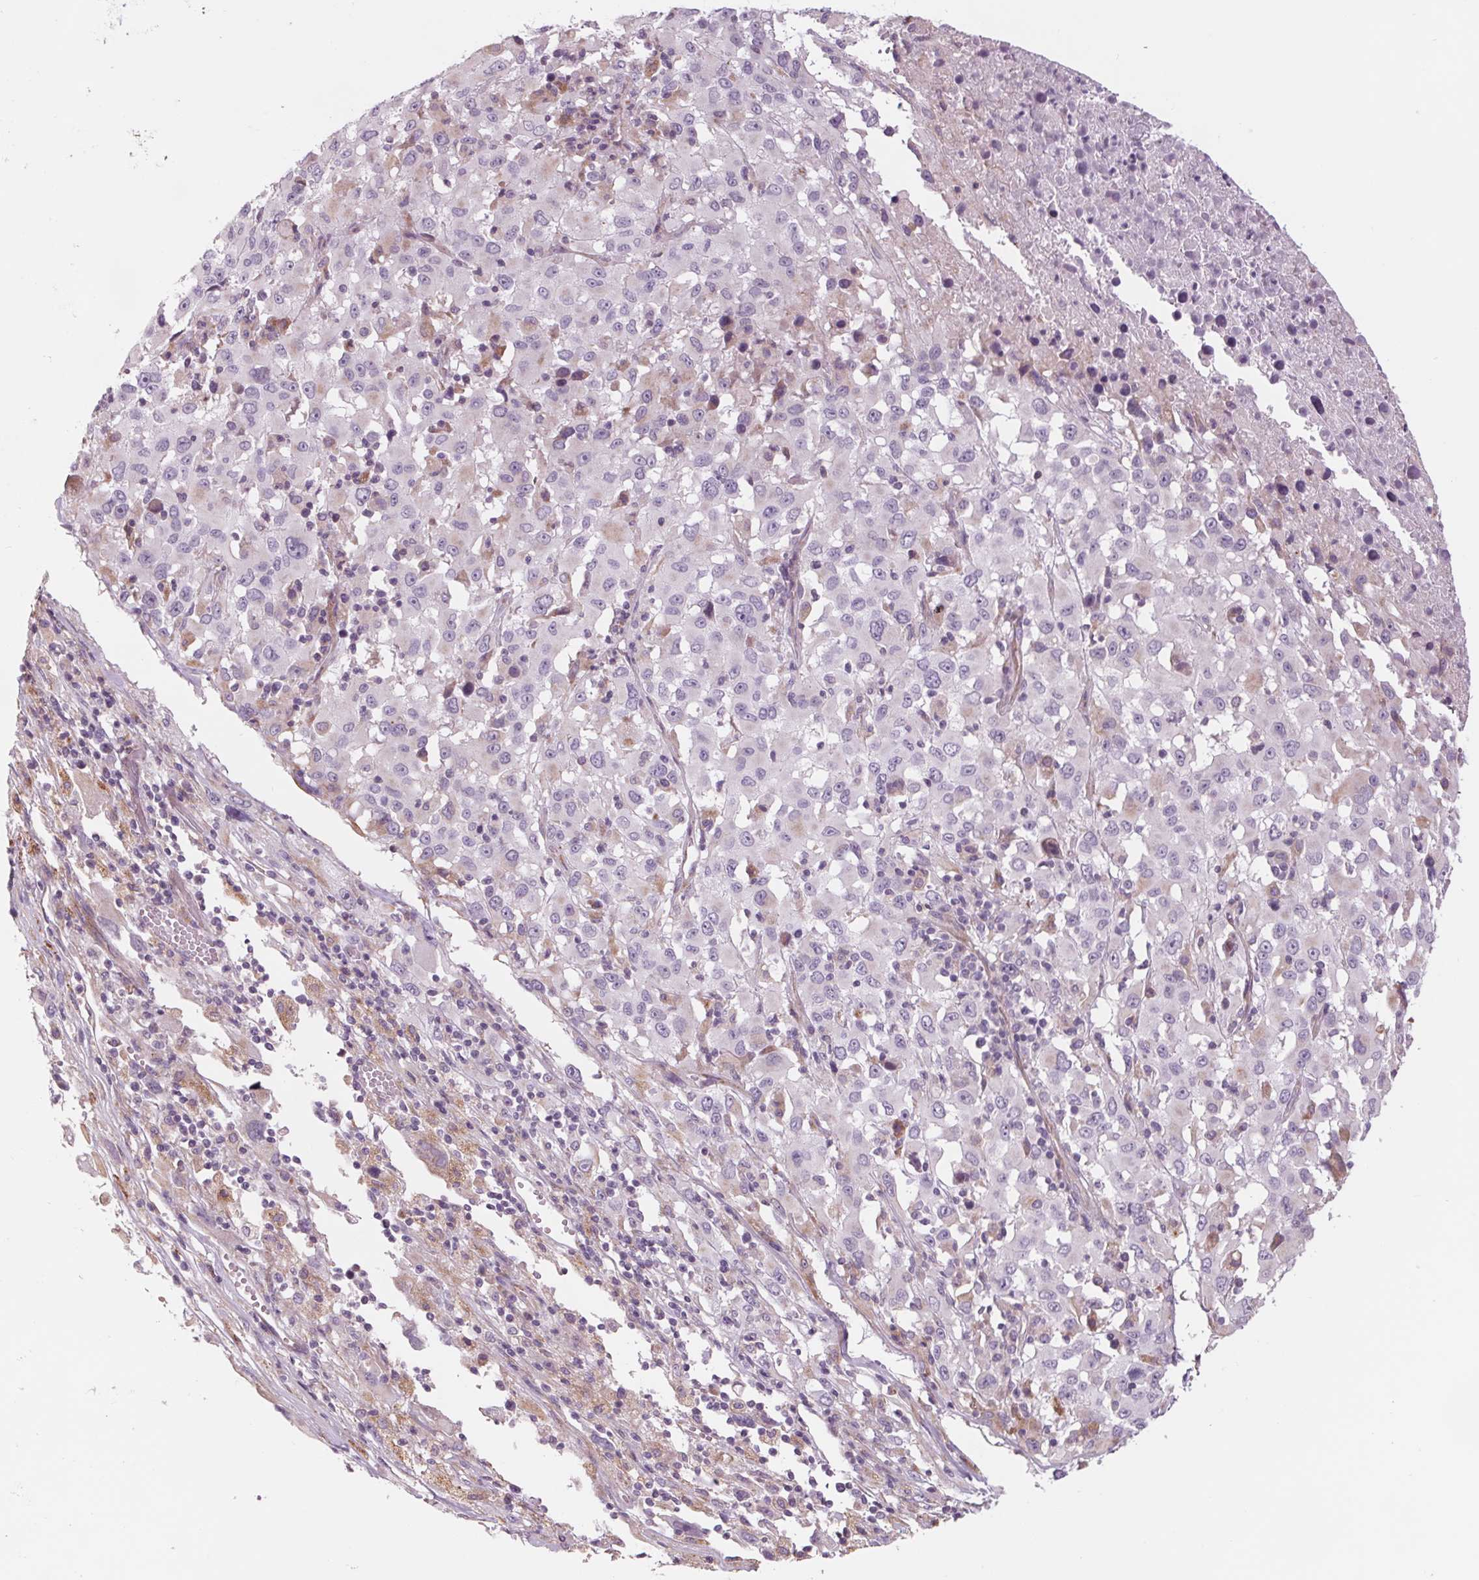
{"staining": {"intensity": "negative", "quantity": "none", "location": "none"}, "tissue": "melanoma", "cell_type": "Tumor cells", "image_type": "cancer", "snomed": [{"axis": "morphology", "description": "Malignant melanoma, Metastatic site"}, {"axis": "topography", "description": "Soft tissue"}], "caption": "Immunohistochemistry of human malignant melanoma (metastatic site) reveals no staining in tumor cells.", "gene": "SAMD5", "patient": {"sex": "male", "age": 50}}